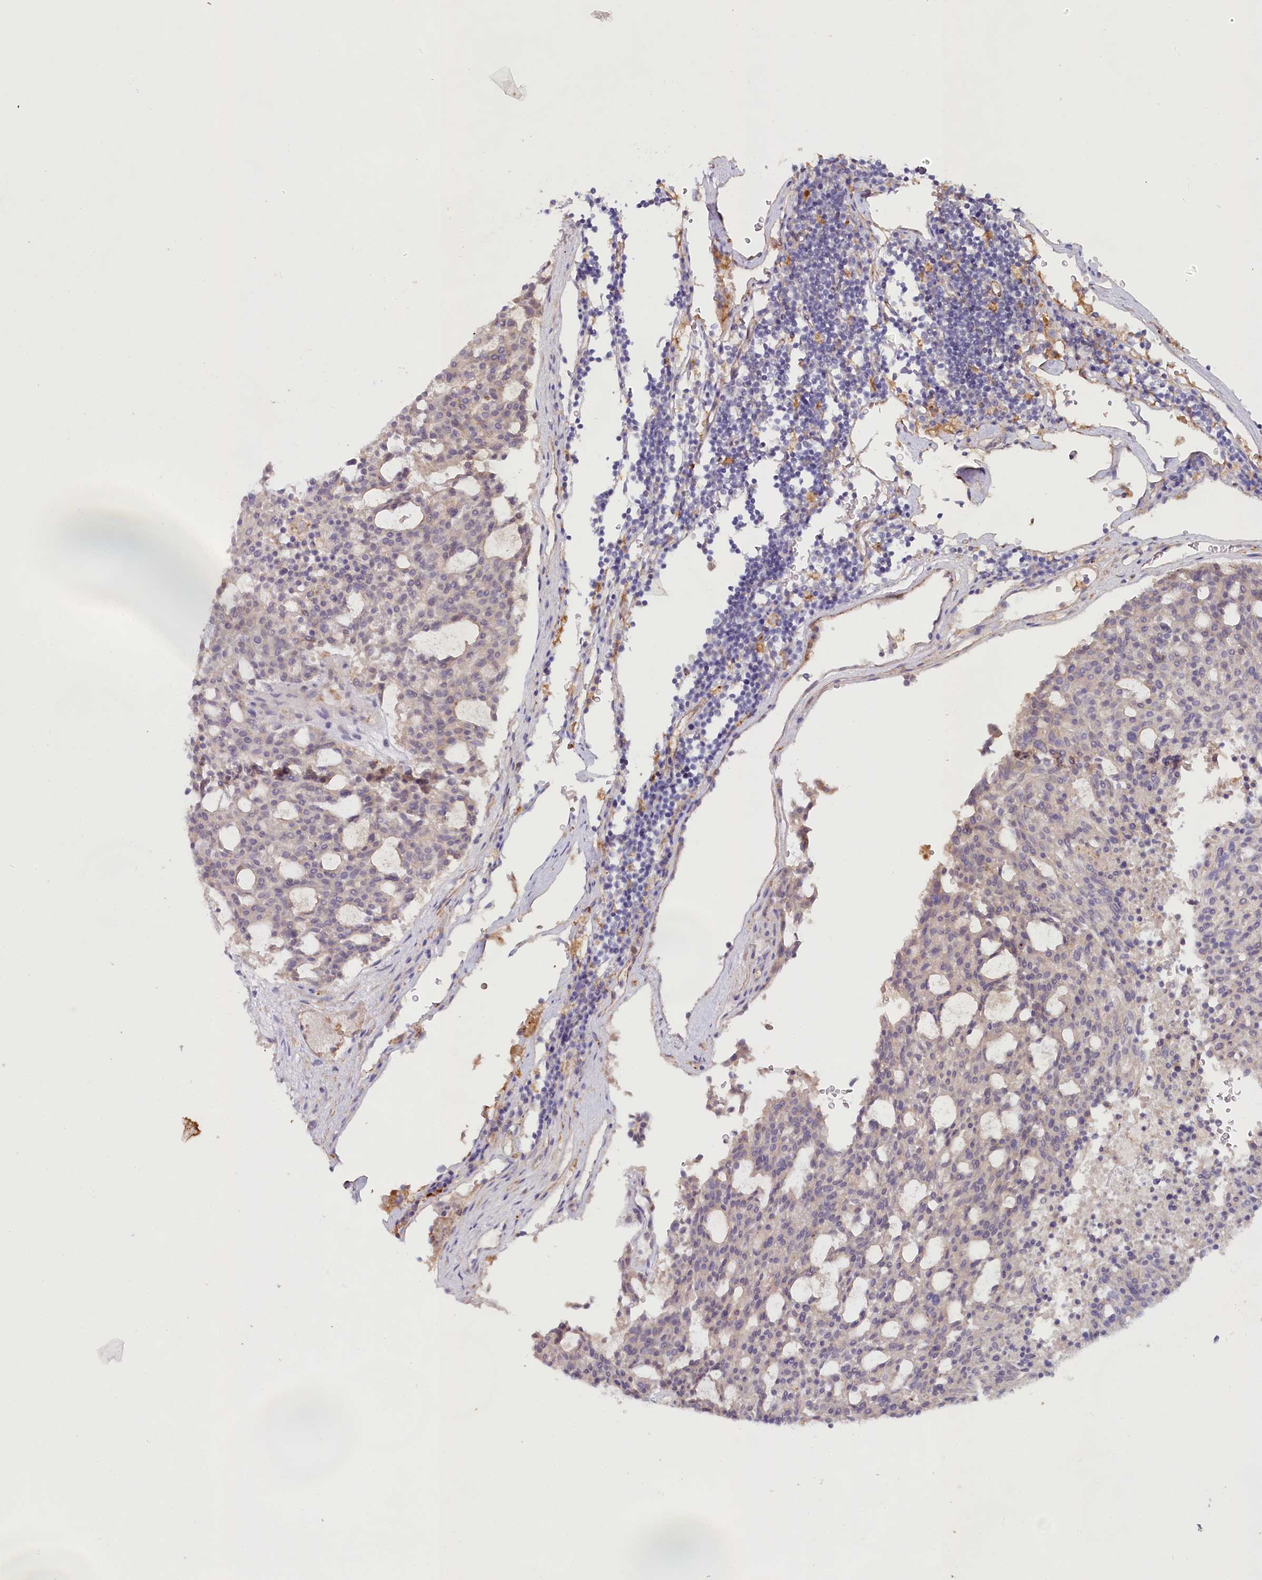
{"staining": {"intensity": "negative", "quantity": "none", "location": "none"}, "tissue": "carcinoid", "cell_type": "Tumor cells", "image_type": "cancer", "snomed": [{"axis": "morphology", "description": "Carcinoid, malignant, NOS"}, {"axis": "topography", "description": "Pancreas"}], "caption": "Immunohistochemistry (IHC) histopathology image of neoplastic tissue: human malignant carcinoid stained with DAB displays no significant protein staining in tumor cells.", "gene": "ALDH3B1", "patient": {"sex": "female", "age": 54}}